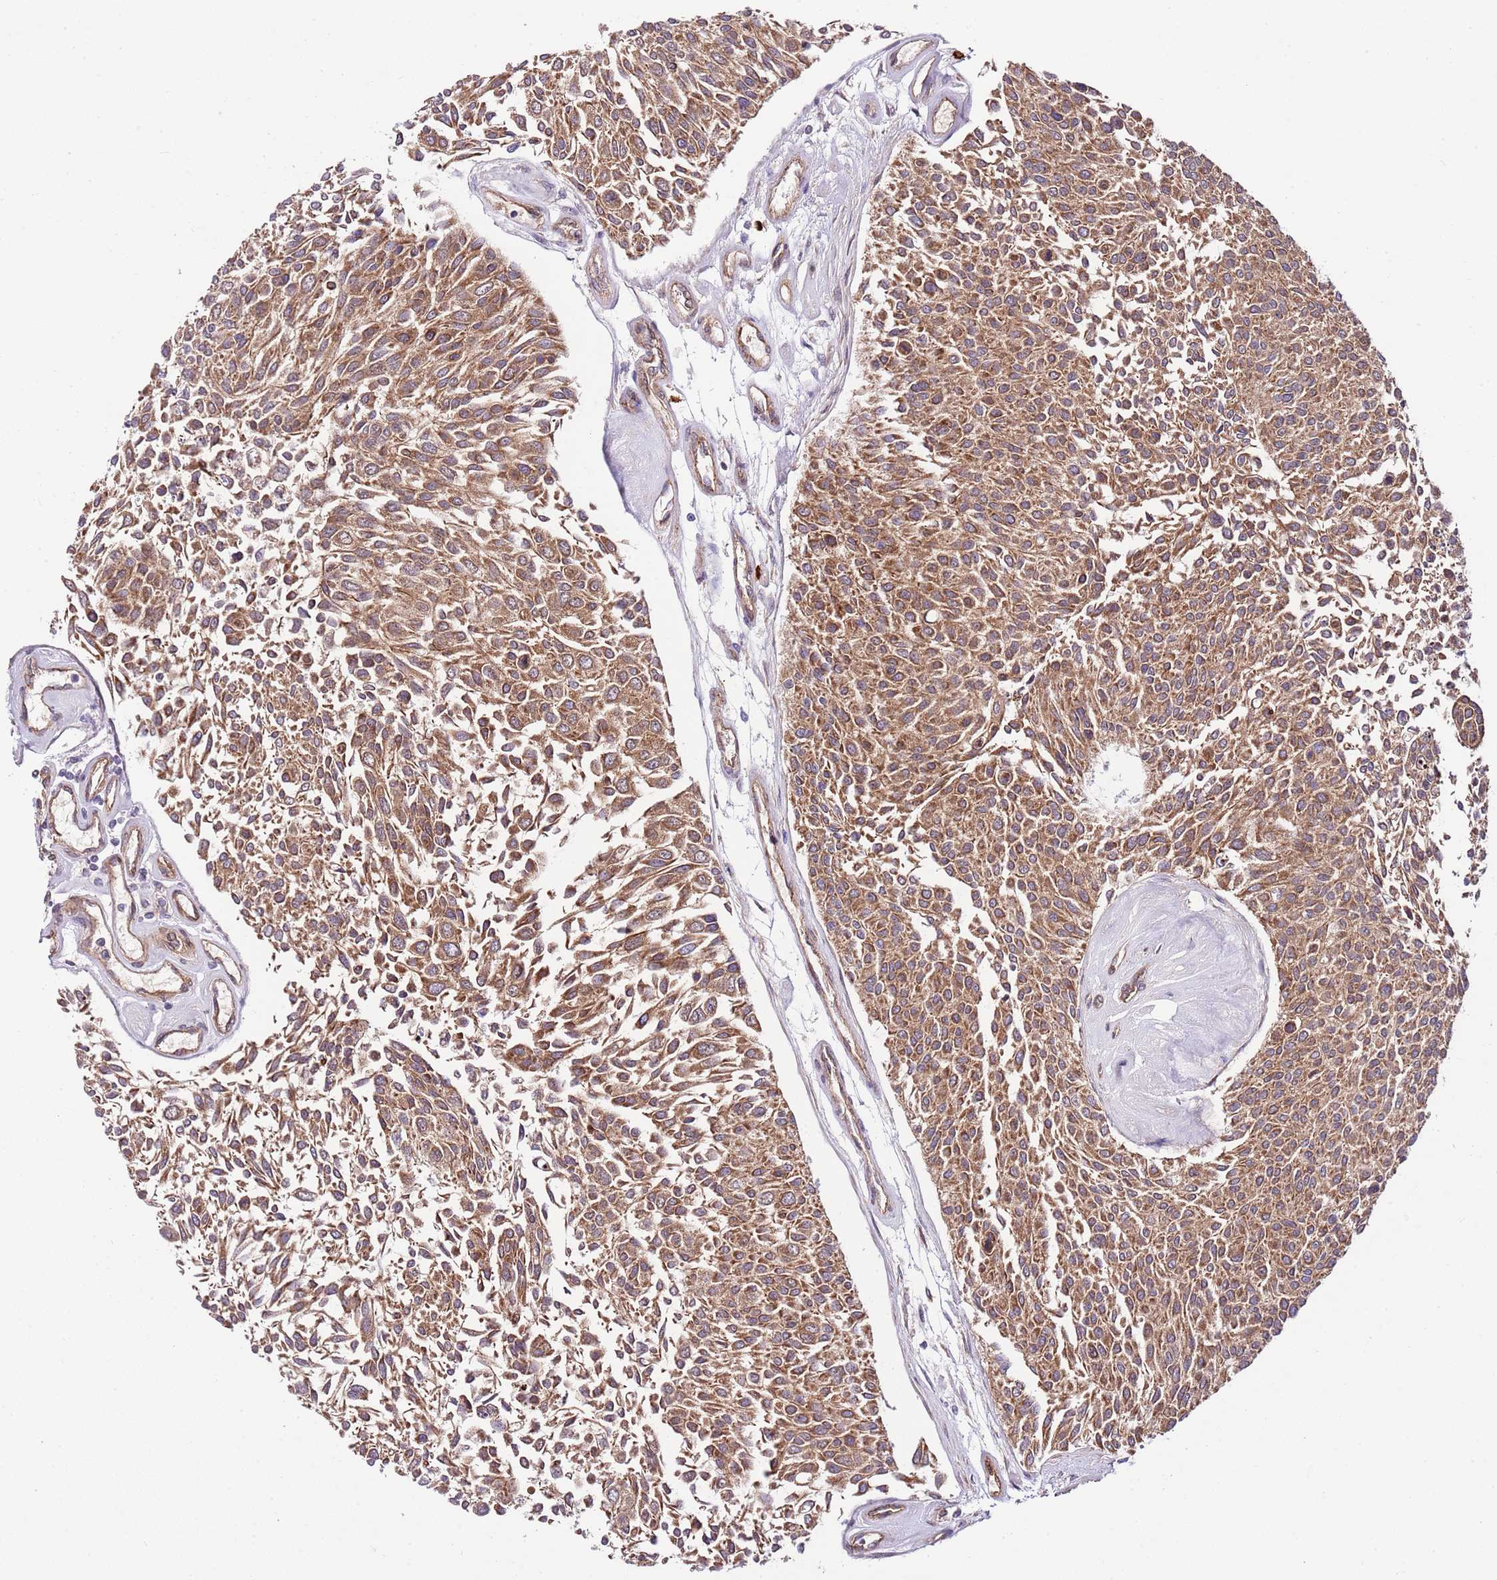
{"staining": {"intensity": "moderate", "quantity": ">75%", "location": "cytoplasmic/membranous"}, "tissue": "urothelial cancer", "cell_type": "Tumor cells", "image_type": "cancer", "snomed": [{"axis": "morphology", "description": "Urothelial carcinoma, NOS"}, {"axis": "topography", "description": "Urinary bladder"}], "caption": "Immunohistochemical staining of transitional cell carcinoma demonstrates medium levels of moderate cytoplasmic/membranous protein staining in approximately >75% of tumor cells.", "gene": "DONSON", "patient": {"sex": "male", "age": 55}}